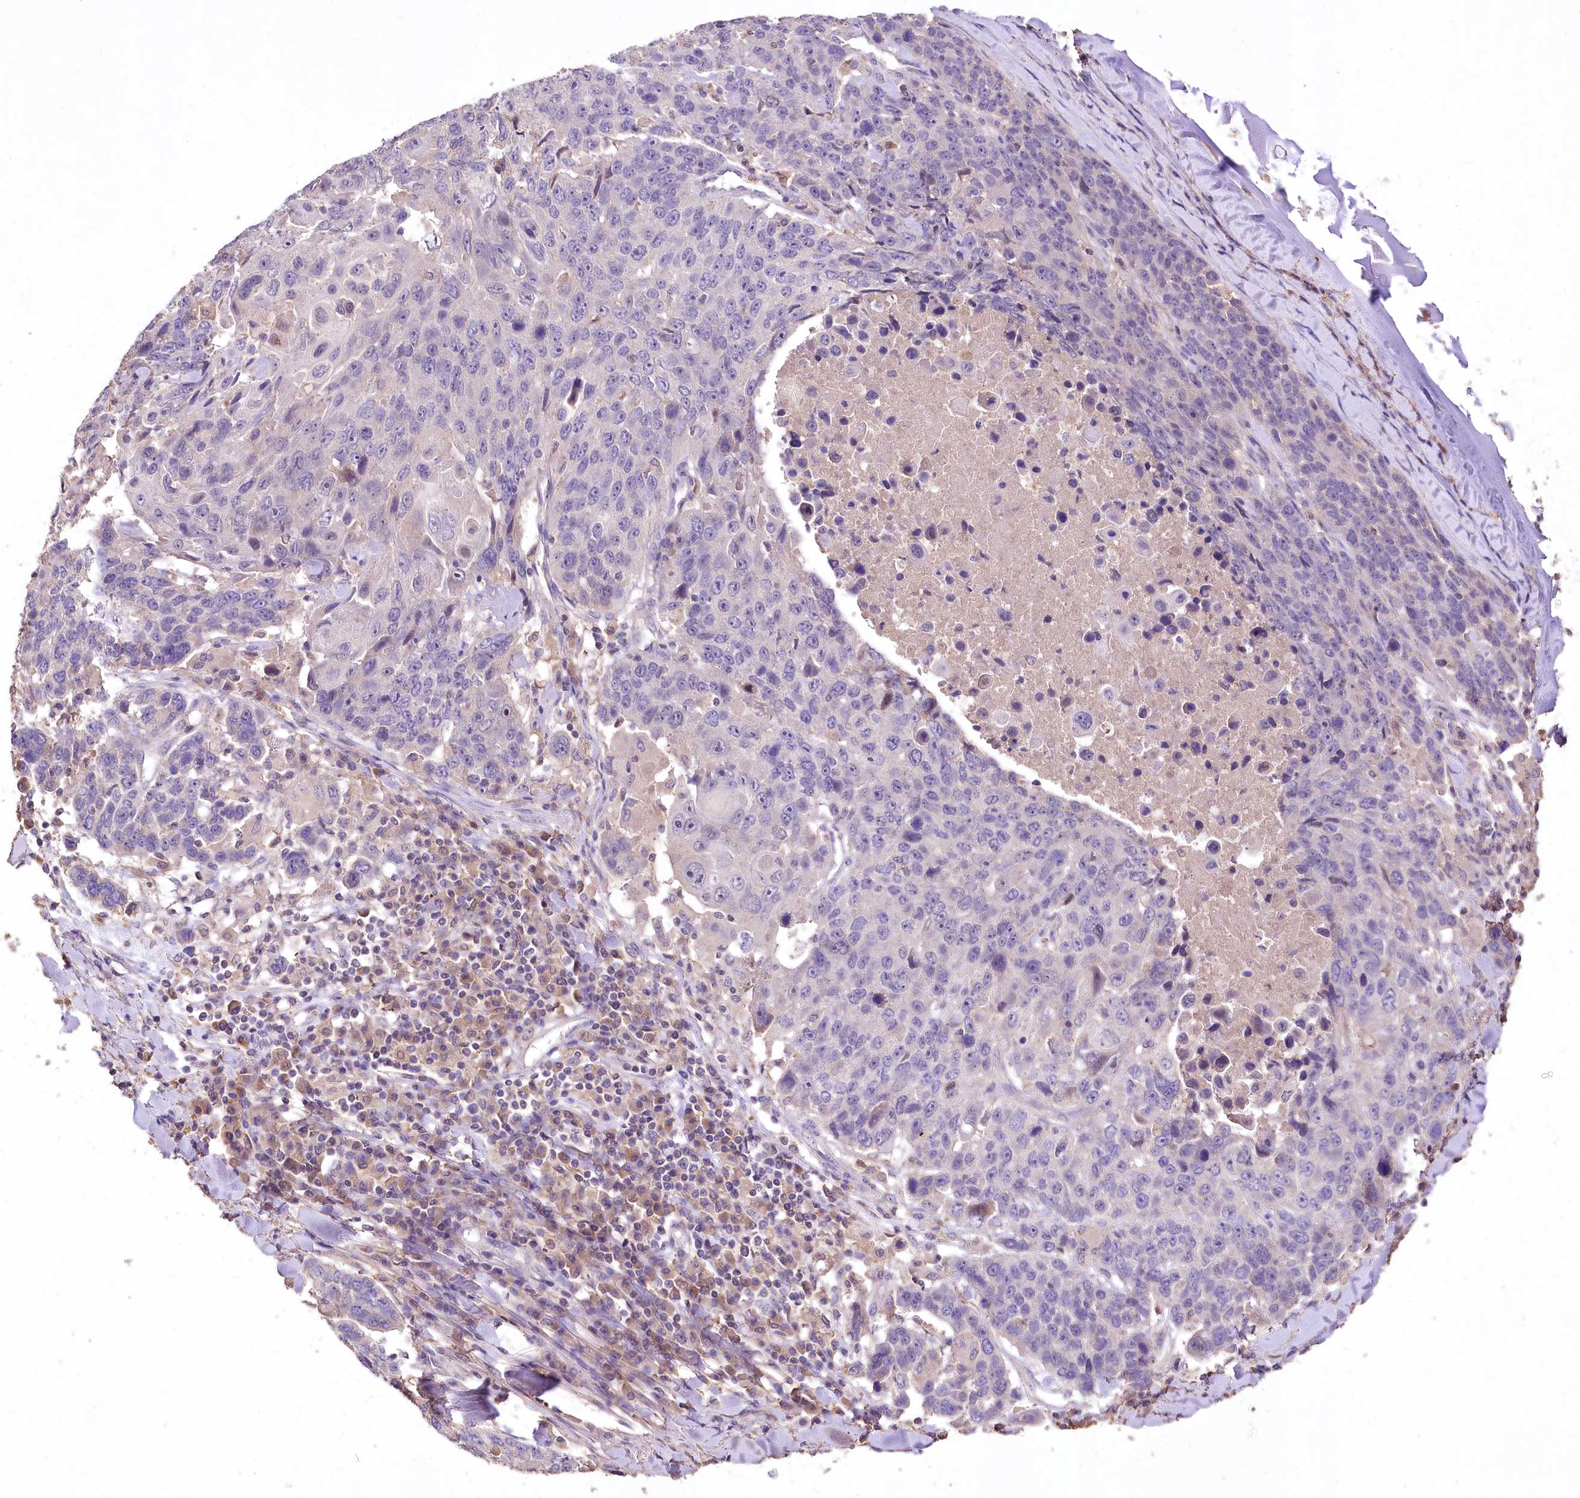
{"staining": {"intensity": "negative", "quantity": "none", "location": "none"}, "tissue": "lung cancer", "cell_type": "Tumor cells", "image_type": "cancer", "snomed": [{"axis": "morphology", "description": "Squamous cell carcinoma, NOS"}, {"axis": "topography", "description": "Lung"}], "caption": "Immunohistochemistry histopathology image of neoplastic tissue: squamous cell carcinoma (lung) stained with DAB (3,3'-diaminobenzidine) exhibits no significant protein positivity in tumor cells.", "gene": "PCYOX1L", "patient": {"sex": "male", "age": 66}}